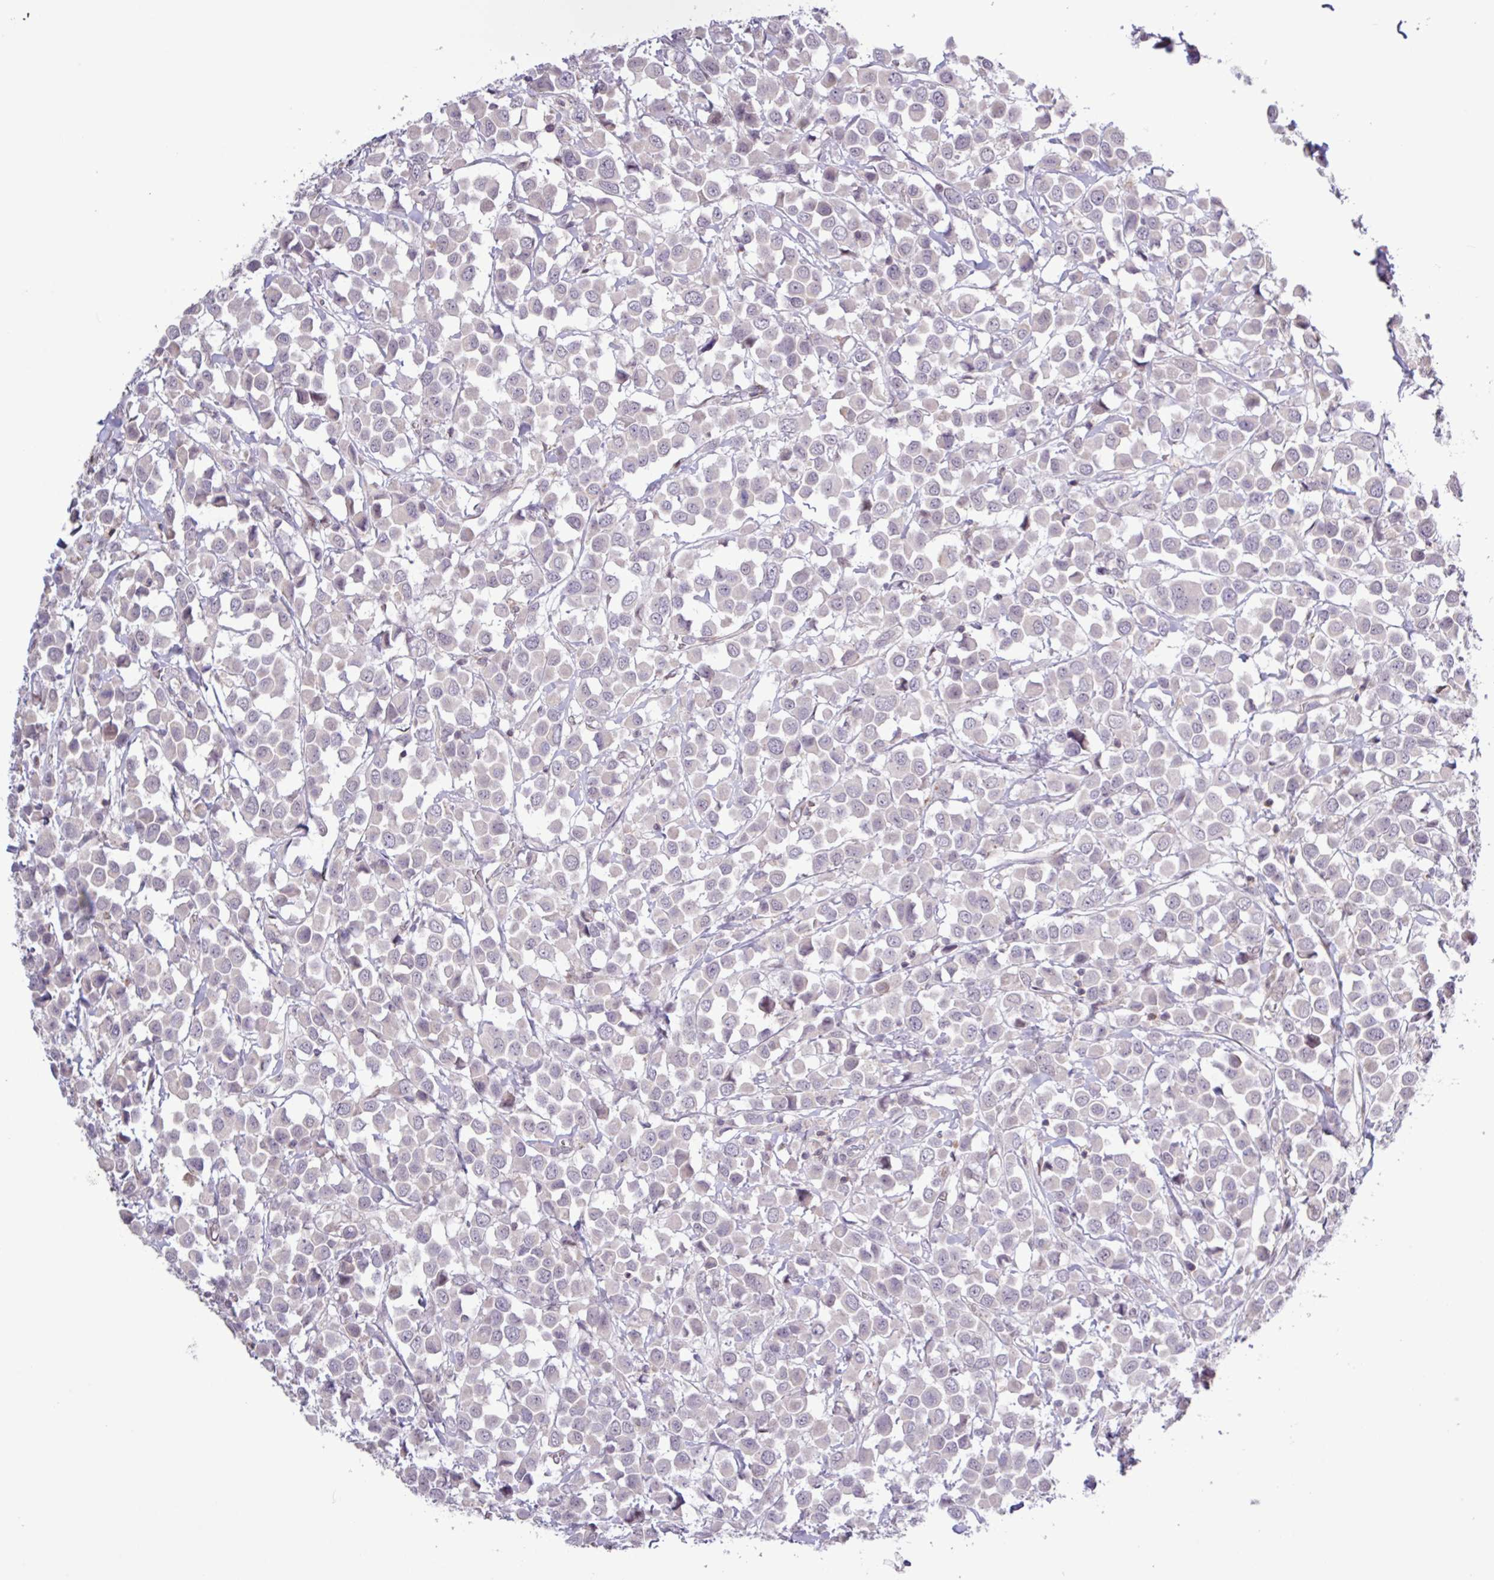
{"staining": {"intensity": "negative", "quantity": "none", "location": "none"}, "tissue": "breast cancer", "cell_type": "Tumor cells", "image_type": "cancer", "snomed": [{"axis": "morphology", "description": "Duct carcinoma"}, {"axis": "topography", "description": "Breast"}], "caption": "Human breast cancer (infiltrating ductal carcinoma) stained for a protein using immunohistochemistry displays no staining in tumor cells.", "gene": "RTL3", "patient": {"sex": "female", "age": 61}}